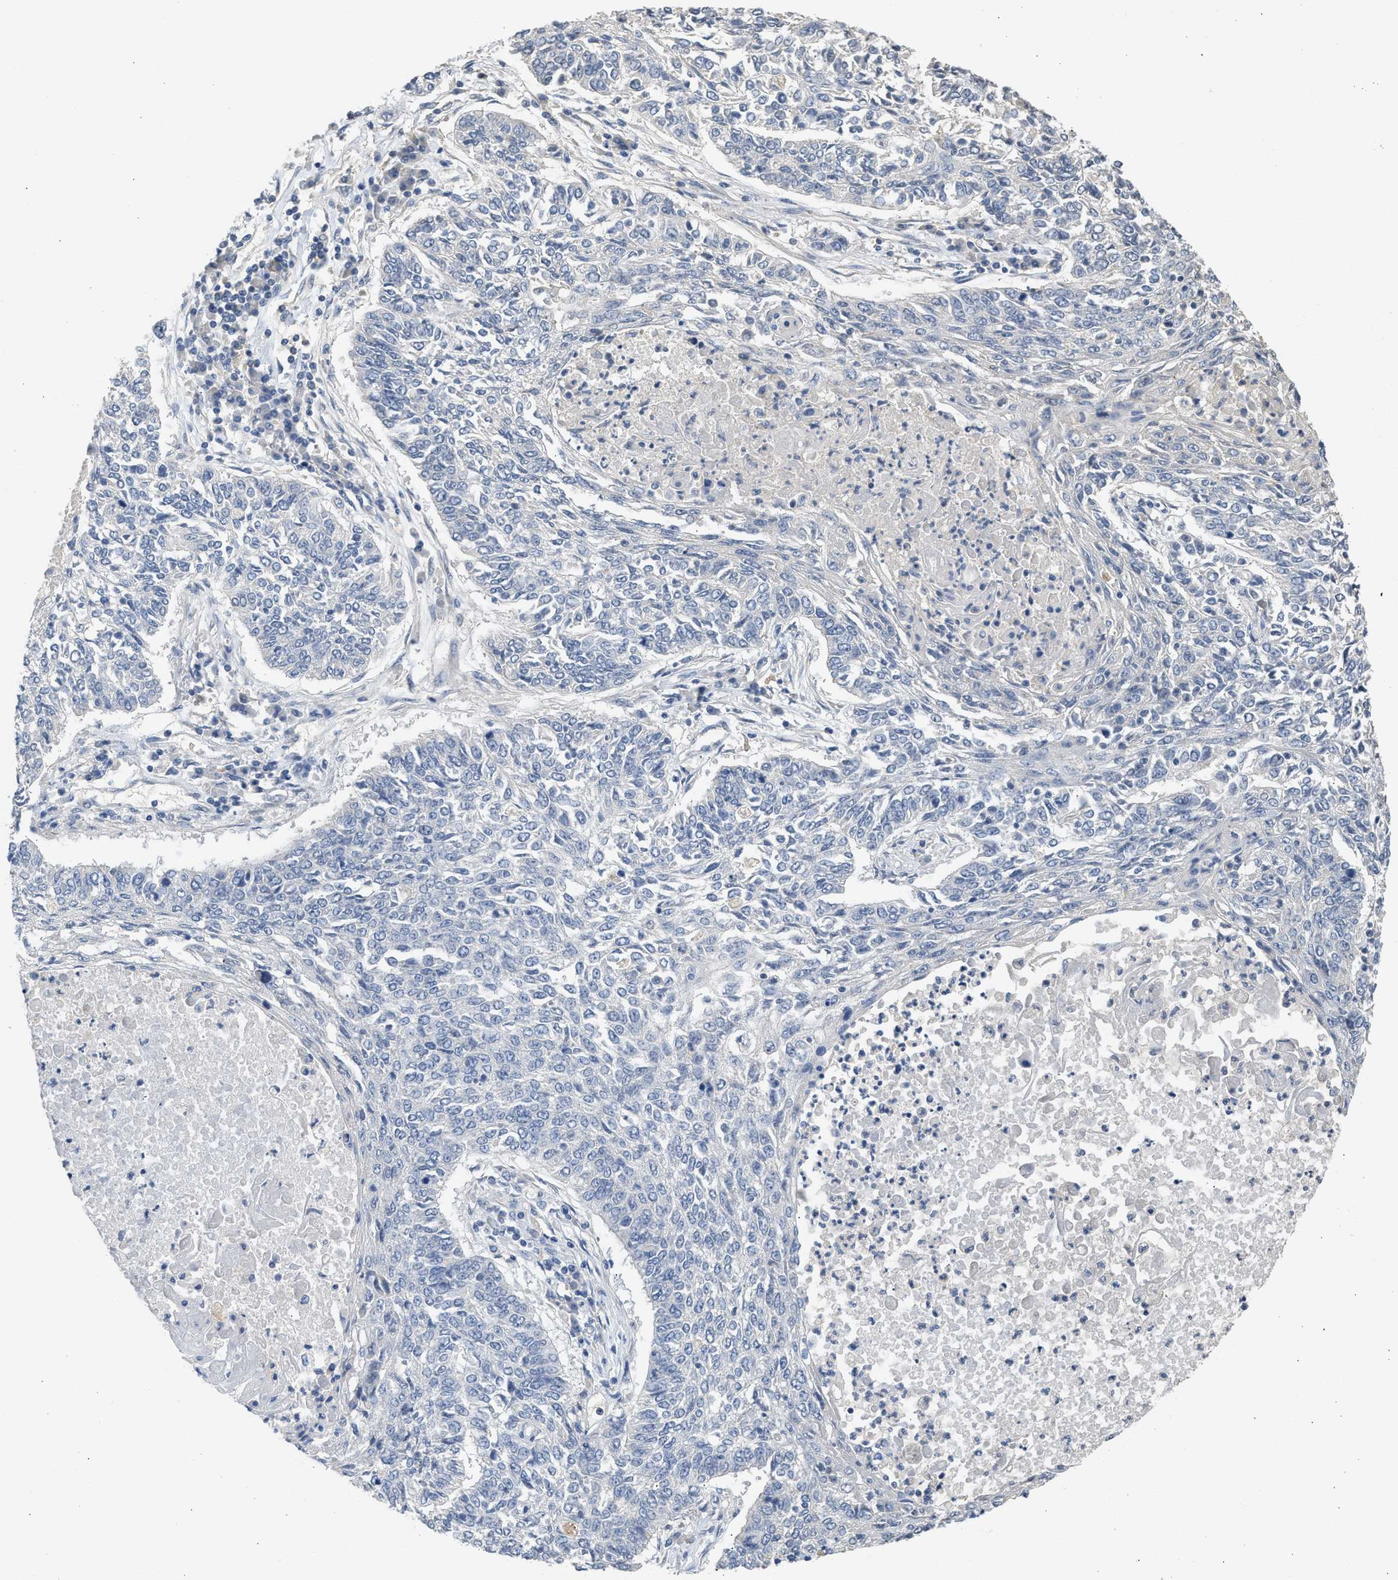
{"staining": {"intensity": "negative", "quantity": "none", "location": "none"}, "tissue": "lung cancer", "cell_type": "Tumor cells", "image_type": "cancer", "snomed": [{"axis": "morphology", "description": "Normal tissue, NOS"}, {"axis": "morphology", "description": "Squamous cell carcinoma, NOS"}, {"axis": "topography", "description": "Cartilage tissue"}, {"axis": "topography", "description": "Bronchus"}, {"axis": "topography", "description": "Lung"}], "caption": "This is a histopathology image of IHC staining of lung squamous cell carcinoma, which shows no positivity in tumor cells.", "gene": "SULT2A1", "patient": {"sex": "female", "age": 49}}